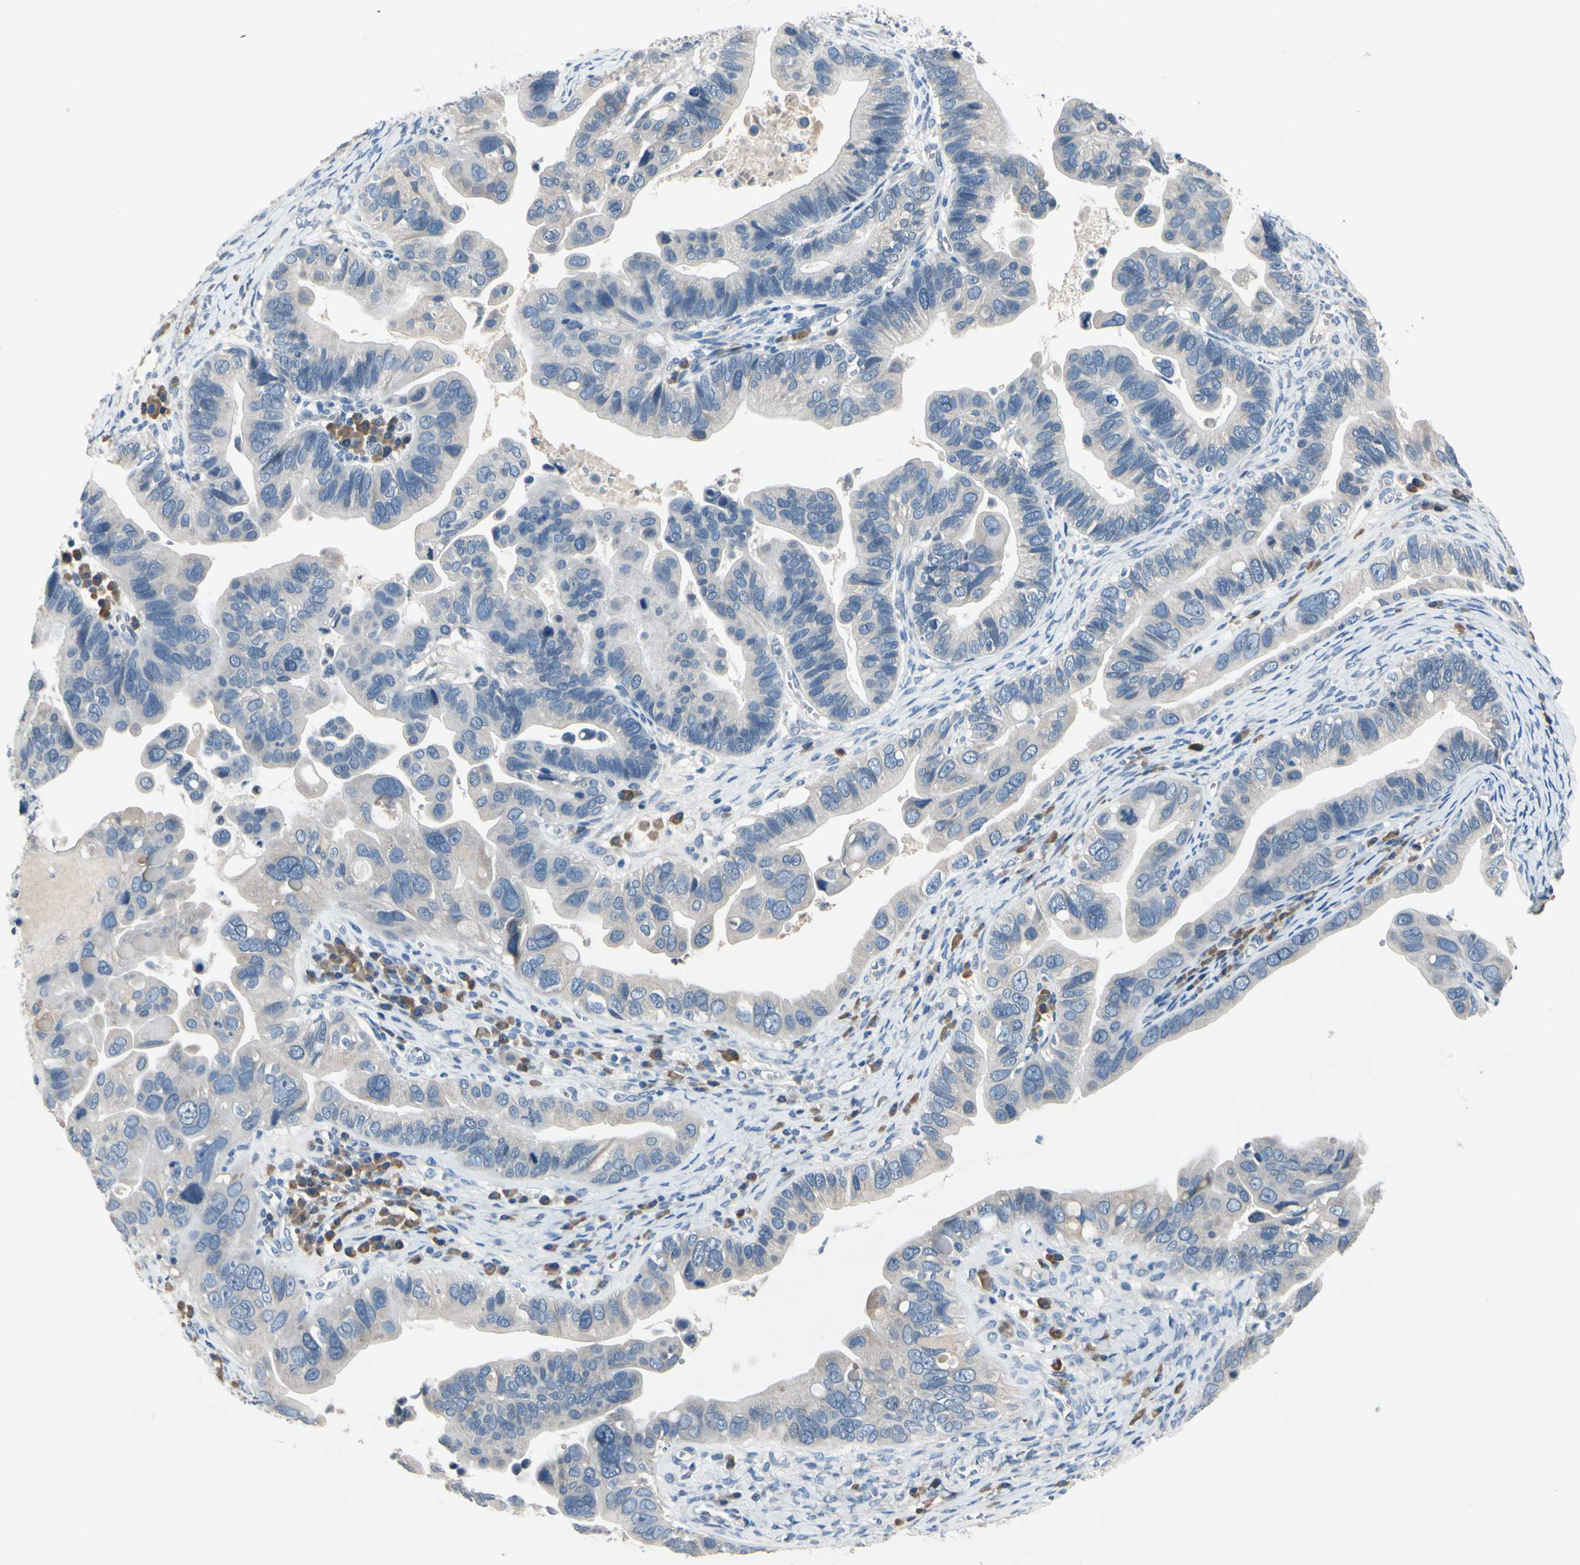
{"staining": {"intensity": "negative", "quantity": "none", "location": "none"}, "tissue": "ovarian cancer", "cell_type": "Tumor cells", "image_type": "cancer", "snomed": [{"axis": "morphology", "description": "Cystadenocarcinoma, serous, NOS"}, {"axis": "topography", "description": "Ovary"}], "caption": "The IHC image has no significant positivity in tumor cells of ovarian serous cystadenocarcinoma tissue. (Brightfield microscopy of DAB (3,3'-diaminobenzidine) IHC at high magnification).", "gene": "SELENOK", "patient": {"sex": "female", "age": 56}}